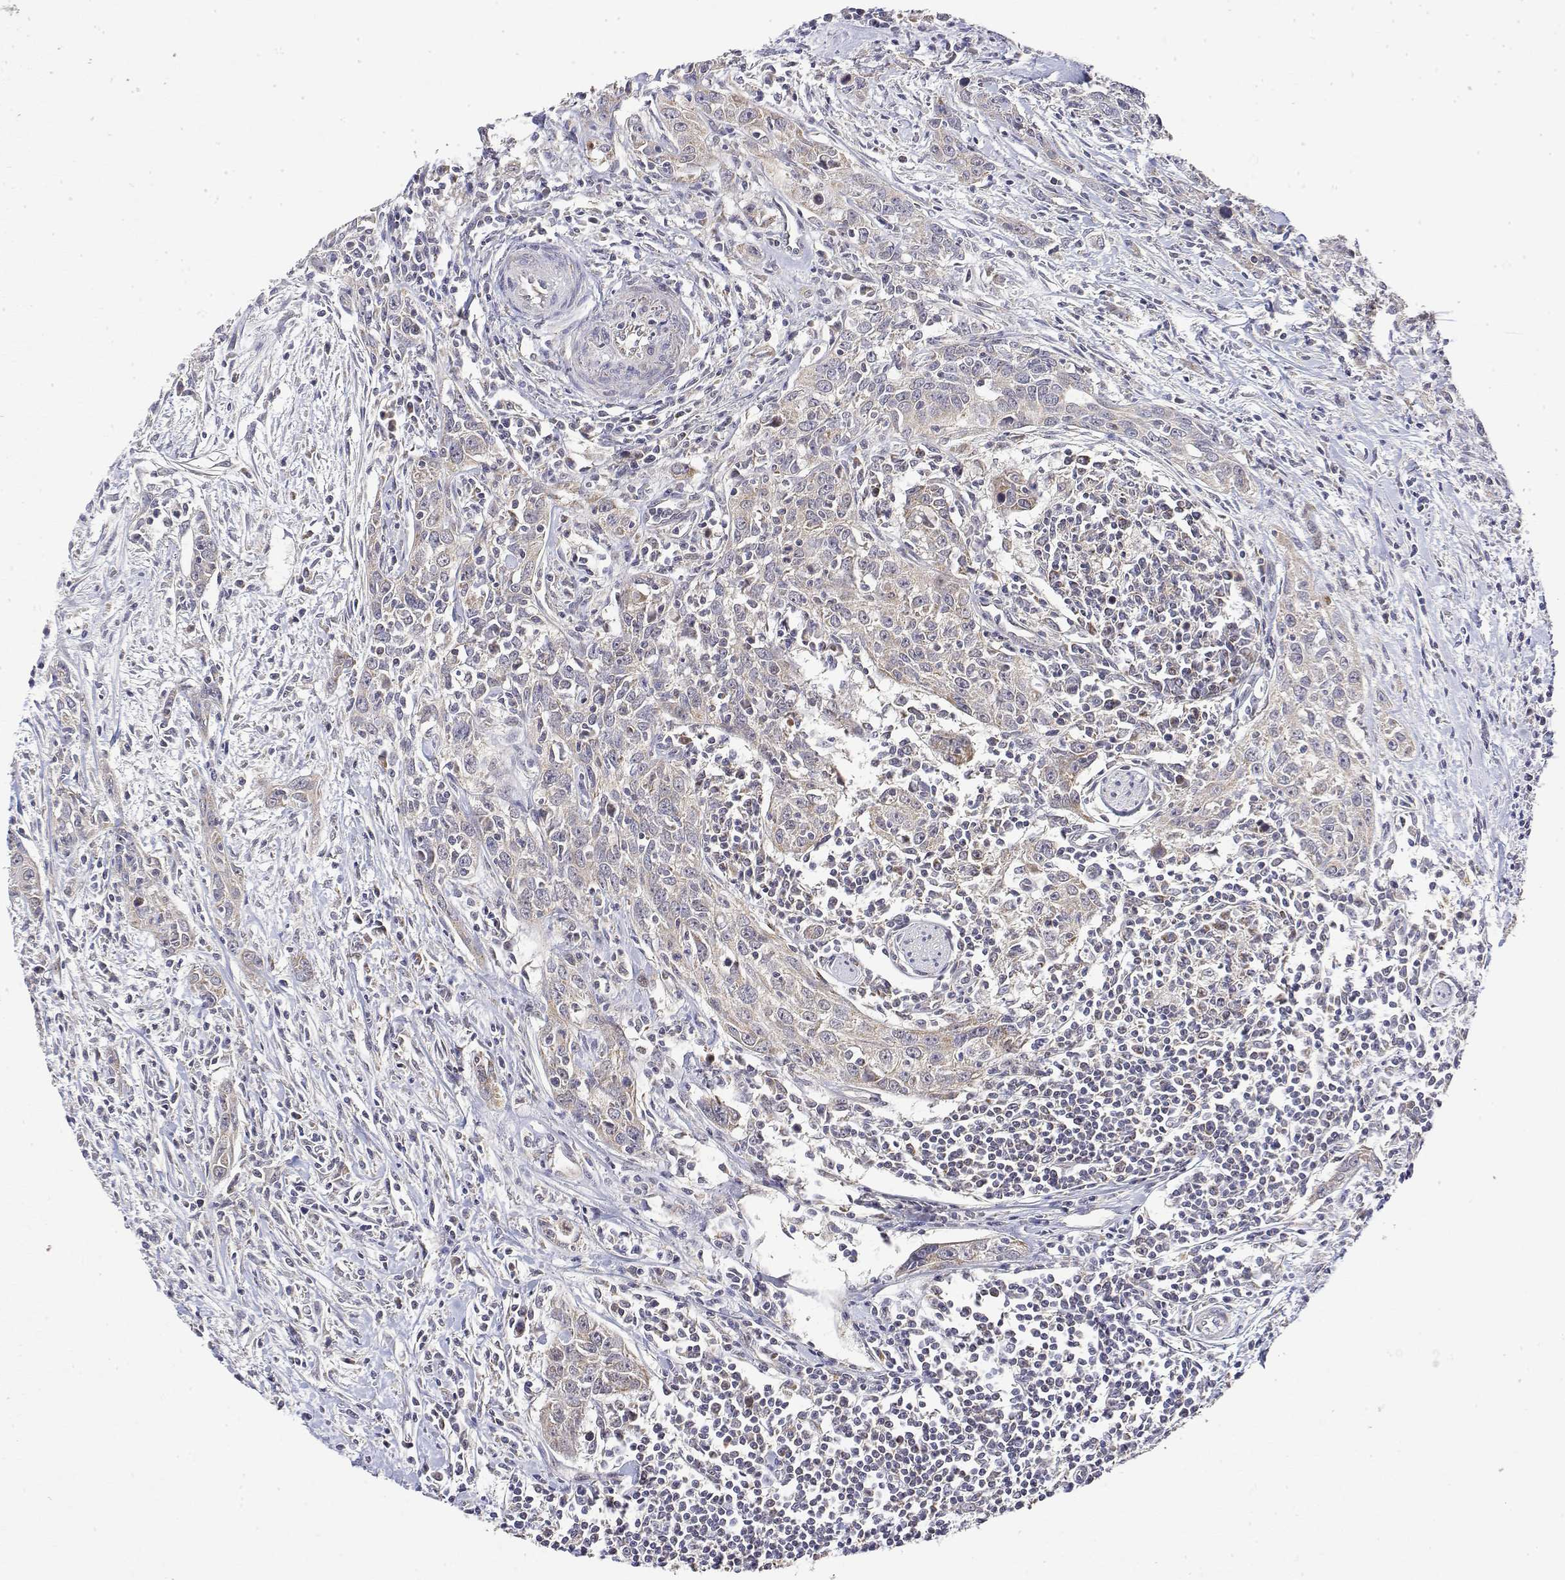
{"staining": {"intensity": "weak", "quantity": "25%-75%", "location": "cytoplasmic/membranous"}, "tissue": "urothelial cancer", "cell_type": "Tumor cells", "image_type": "cancer", "snomed": [{"axis": "morphology", "description": "Urothelial carcinoma, High grade"}, {"axis": "topography", "description": "Urinary bladder"}], "caption": "Protein expression analysis of human urothelial cancer reveals weak cytoplasmic/membranous expression in about 25%-75% of tumor cells. The staining is performed using DAB brown chromogen to label protein expression. The nuclei are counter-stained blue using hematoxylin.", "gene": "GADD45GIP1", "patient": {"sex": "male", "age": 83}}